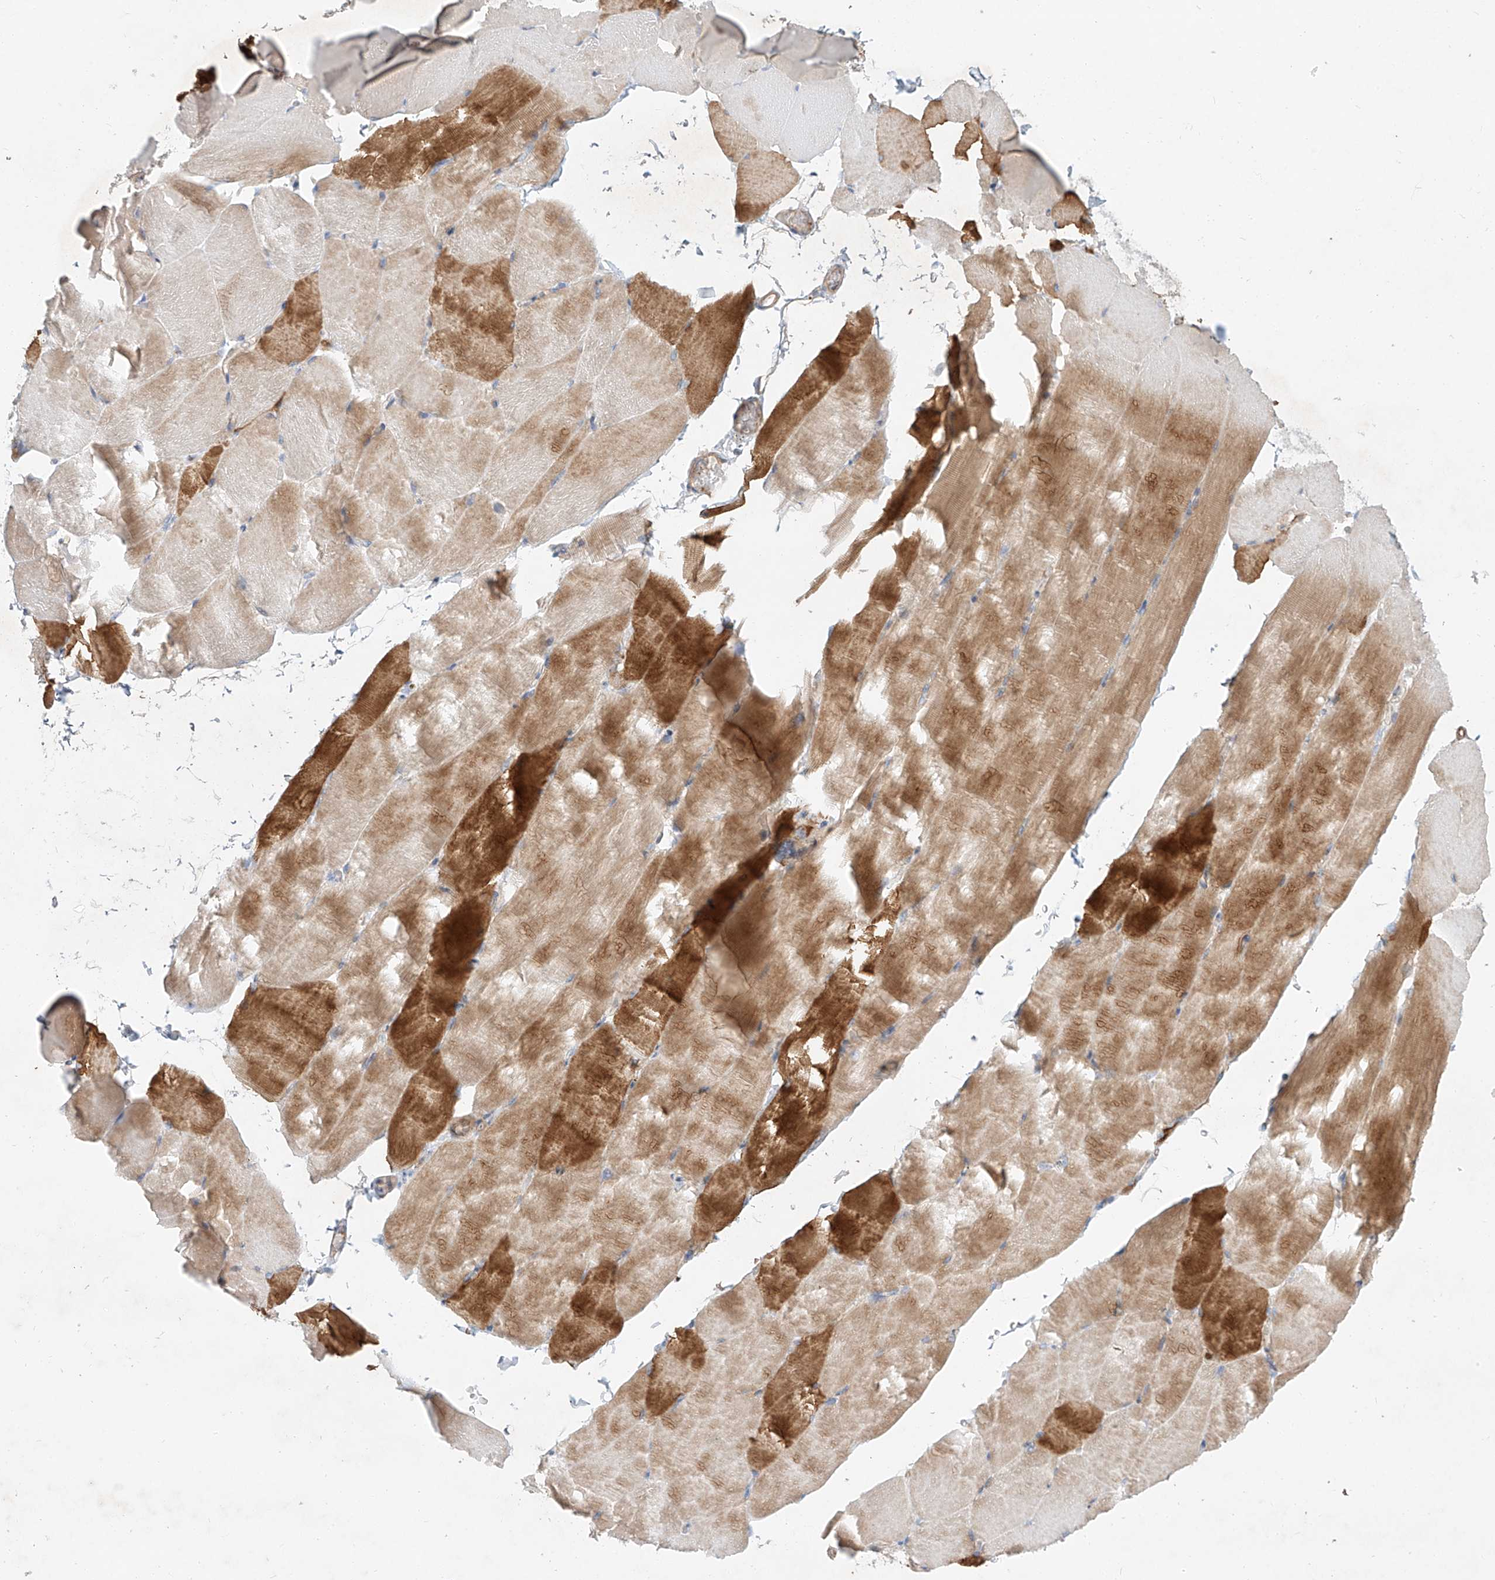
{"staining": {"intensity": "moderate", "quantity": "25%-75%", "location": "cytoplasmic/membranous"}, "tissue": "skeletal muscle", "cell_type": "Myocytes", "image_type": "normal", "snomed": [{"axis": "morphology", "description": "Normal tissue, NOS"}, {"axis": "topography", "description": "Skeletal muscle"}, {"axis": "topography", "description": "Parathyroid gland"}], "caption": "This is a micrograph of immunohistochemistry (IHC) staining of normal skeletal muscle, which shows moderate staining in the cytoplasmic/membranous of myocytes.", "gene": "AJM1", "patient": {"sex": "female", "age": 37}}